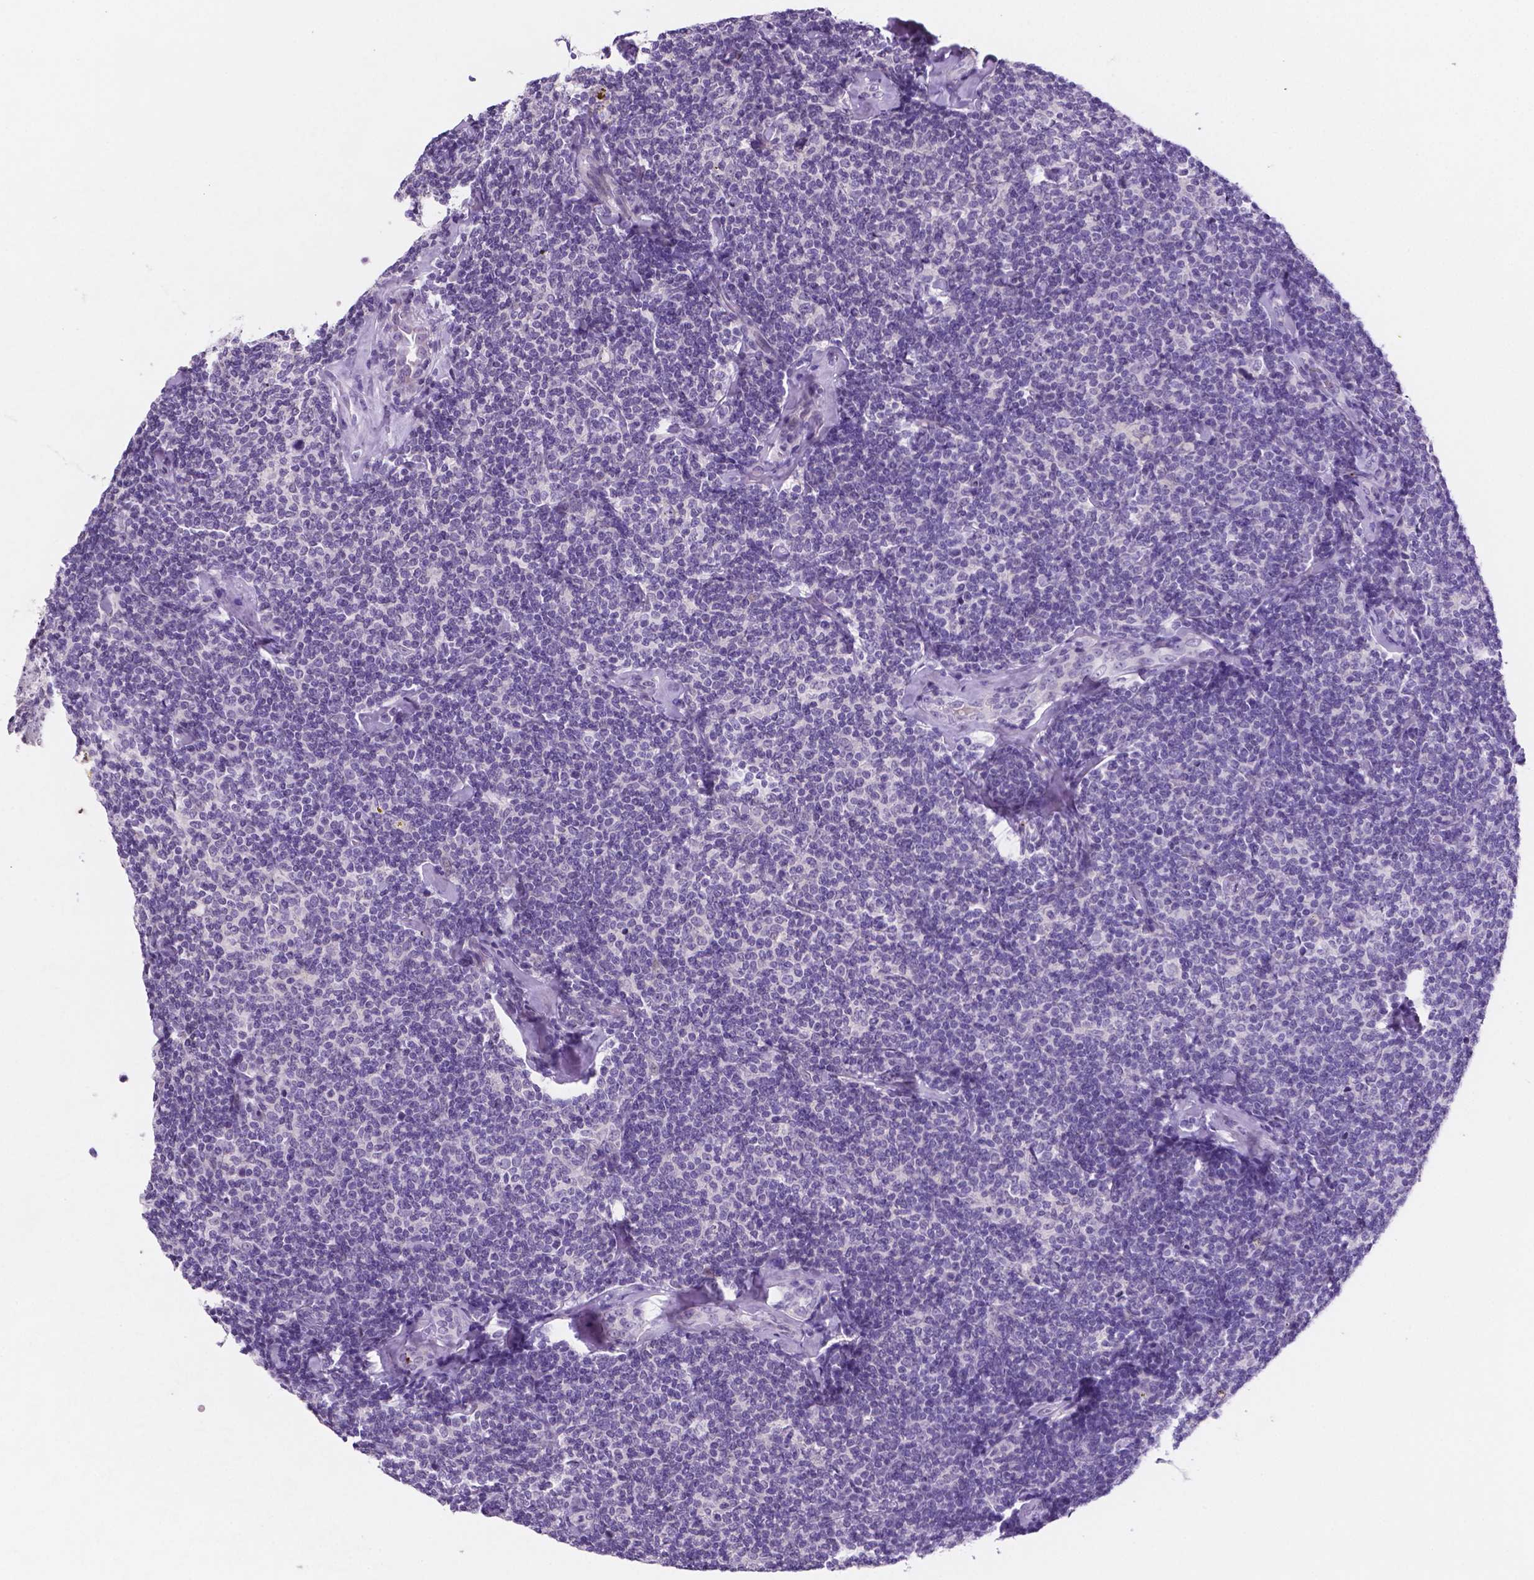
{"staining": {"intensity": "negative", "quantity": "none", "location": "none"}, "tissue": "lymphoma", "cell_type": "Tumor cells", "image_type": "cancer", "snomed": [{"axis": "morphology", "description": "Malignant lymphoma, non-Hodgkin's type, Low grade"}, {"axis": "topography", "description": "Lymph node"}], "caption": "DAB immunohistochemical staining of human low-grade malignant lymphoma, non-Hodgkin's type reveals no significant expression in tumor cells.", "gene": "EBLN2", "patient": {"sex": "female", "age": 56}}